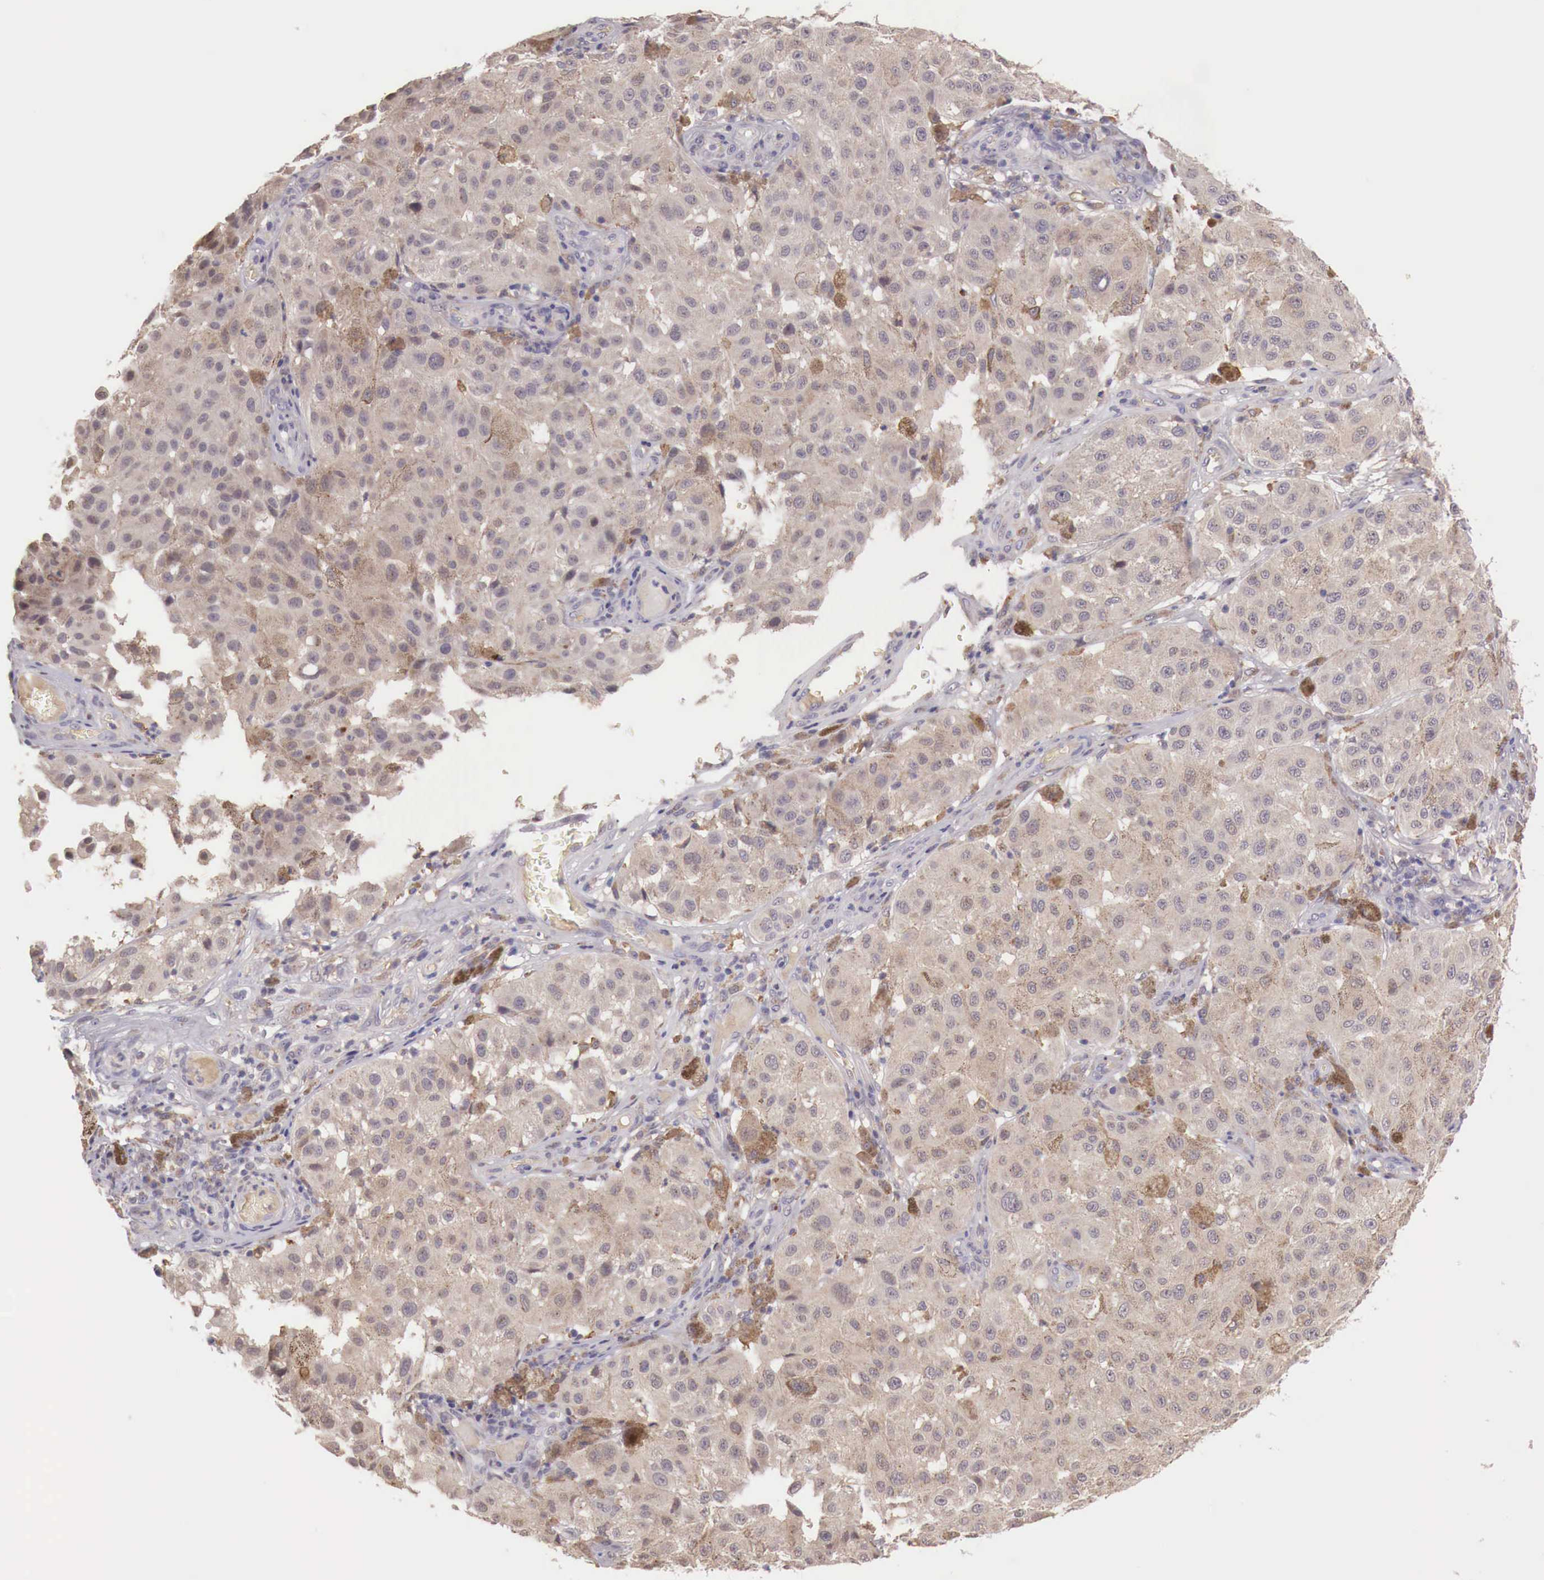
{"staining": {"intensity": "weak", "quantity": "25%-75%", "location": "cytoplasmic/membranous"}, "tissue": "melanoma", "cell_type": "Tumor cells", "image_type": "cancer", "snomed": [{"axis": "morphology", "description": "Malignant melanoma, NOS"}, {"axis": "topography", "description": "Skin"}], "caption": "High-magnification brightfield microscopy of malignant melanoma stained with DAB (brown) and counterstained with hematoxylin (blue). tumor cells exhibit weak cytoplasmic/membranous expression is seen in approximately25%-75% of cells.", "gene": "CHRDL1", "patient": {"sex": "female", "age": 64}}